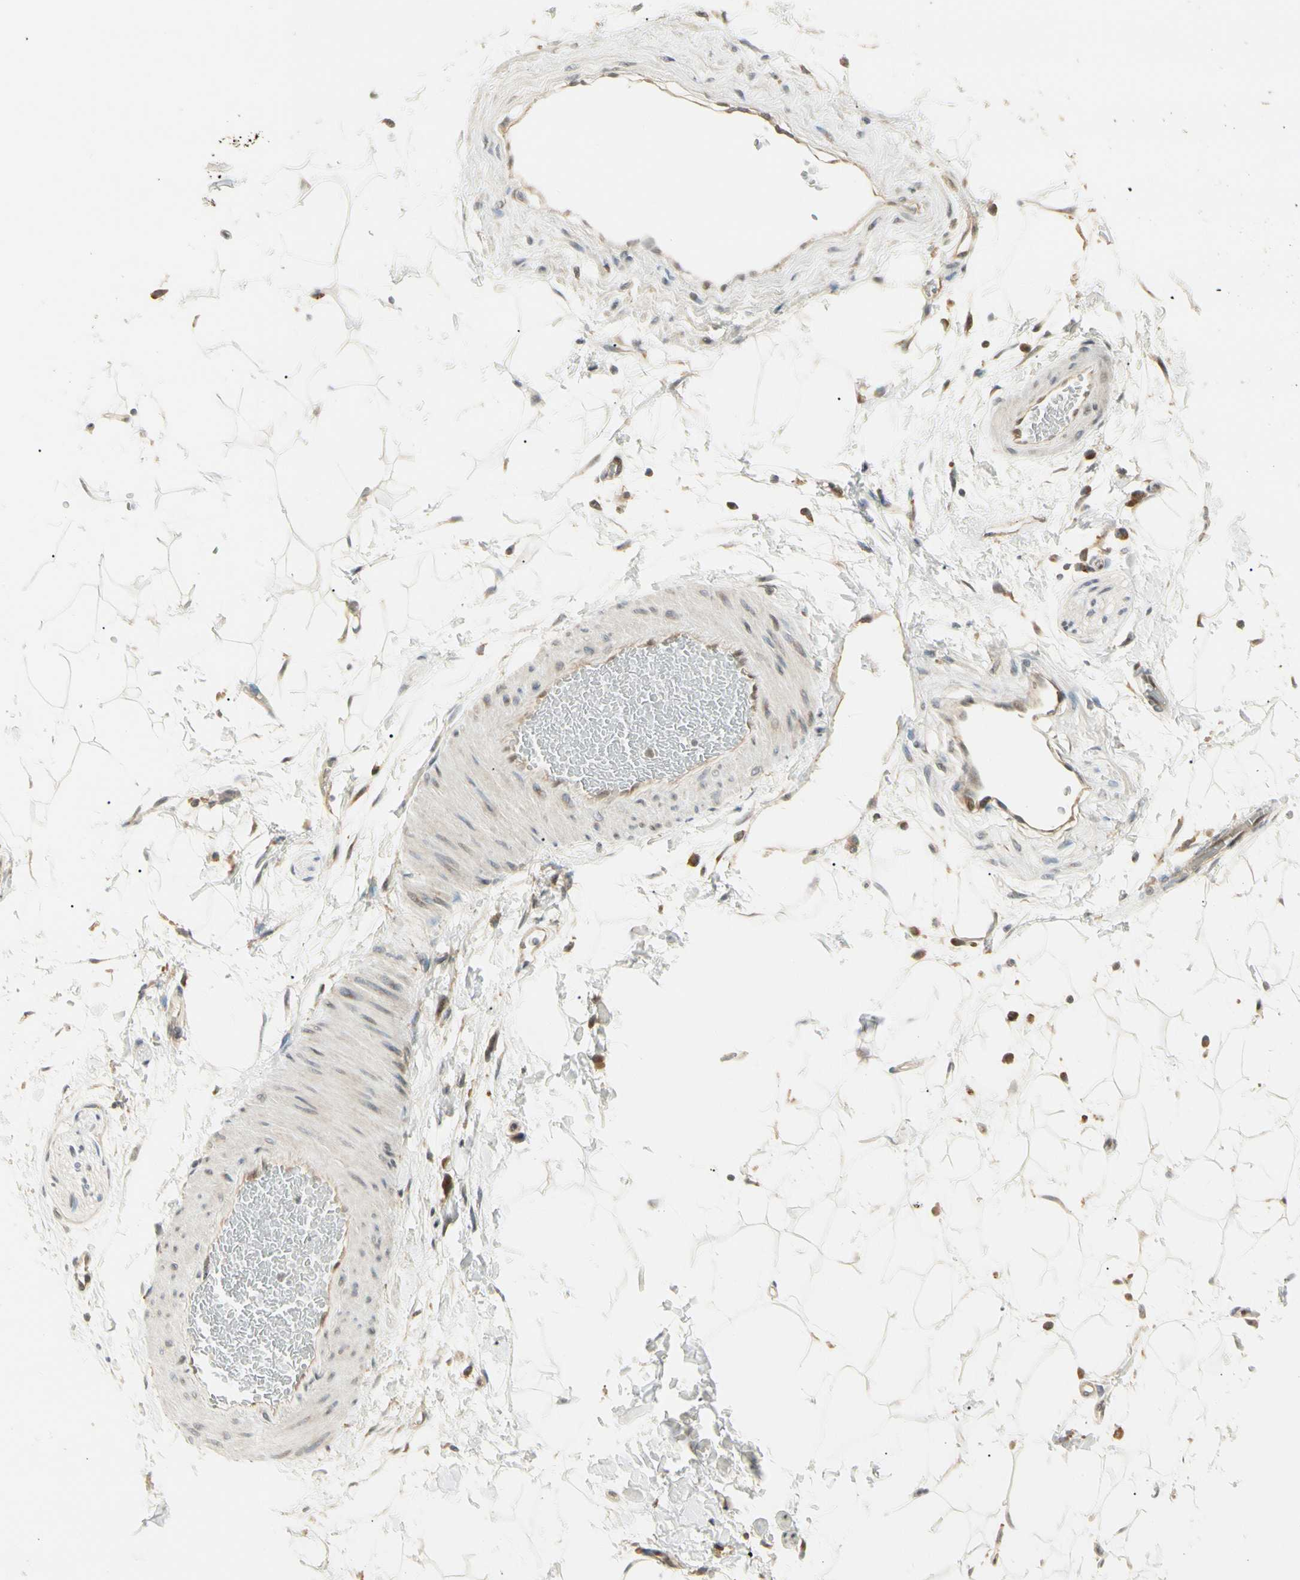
{"staining": {"intensity": "weak", "quantity": ">75%", "location": "cytoplasmic/membranous"}, "tissue": "adipose tissue", "cell_type": "Adipocytes", "image_type": "normal", "snomed": [{"axis": "morphology", "description": "Normal tissue, NOS"}, {"axis": "topography", "description": "Soft tissue"}], "caption": "Benign adipose tissue was stained to show a protein in brown. There is low levels of weak cytoplasmic/membranous expression in about >75% of adipocytes. The protein is stained brown, and the nuclei are stained in blue (DAB IHC with brightfield microscopy, high magnification).", "gene": "FNDC3B", "patient": {"sex": "male", "age": 72}}